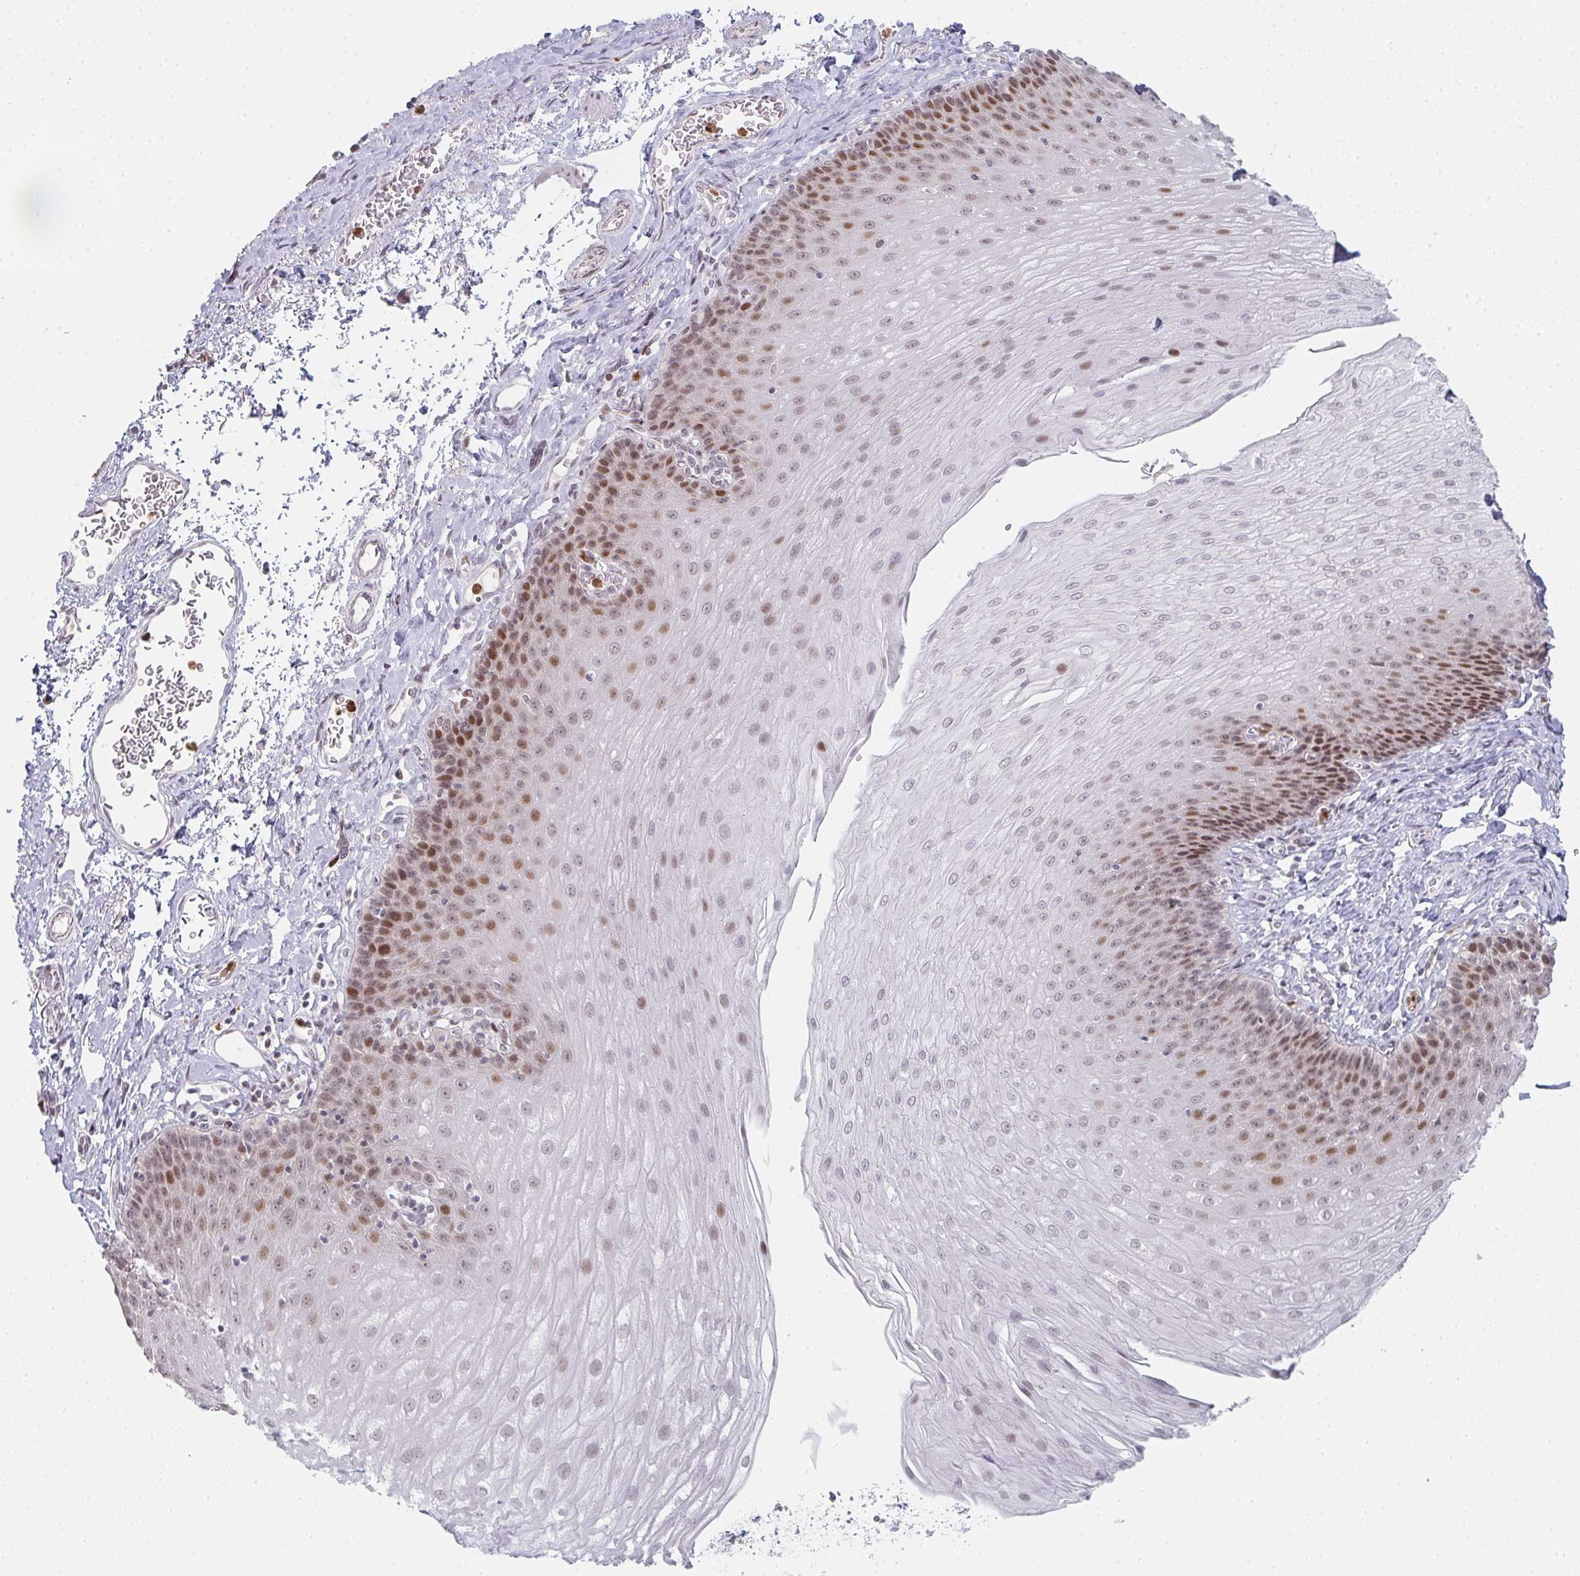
{"staining": {"intensity": "moderate", "quantity": "25%-75%", "location": "nuclear"}, "tissue": "esophagus", "cell_type": "Squamous epithelial cells", "image_type": "normal", "snomed": [{"axis": "morphology", "description": "Normal tissue, NOS"}, {"axis": "topography", "description": "Esophagus"}], "caption": "High-power microscopy captured an IHC histopathology image of benign esophagus, revealing moderate nuclear expression in approximately 25%-75% of squamous epithelial cells.", "gene": "LIN54", "patient": {"sex": "female", "age": 81}}